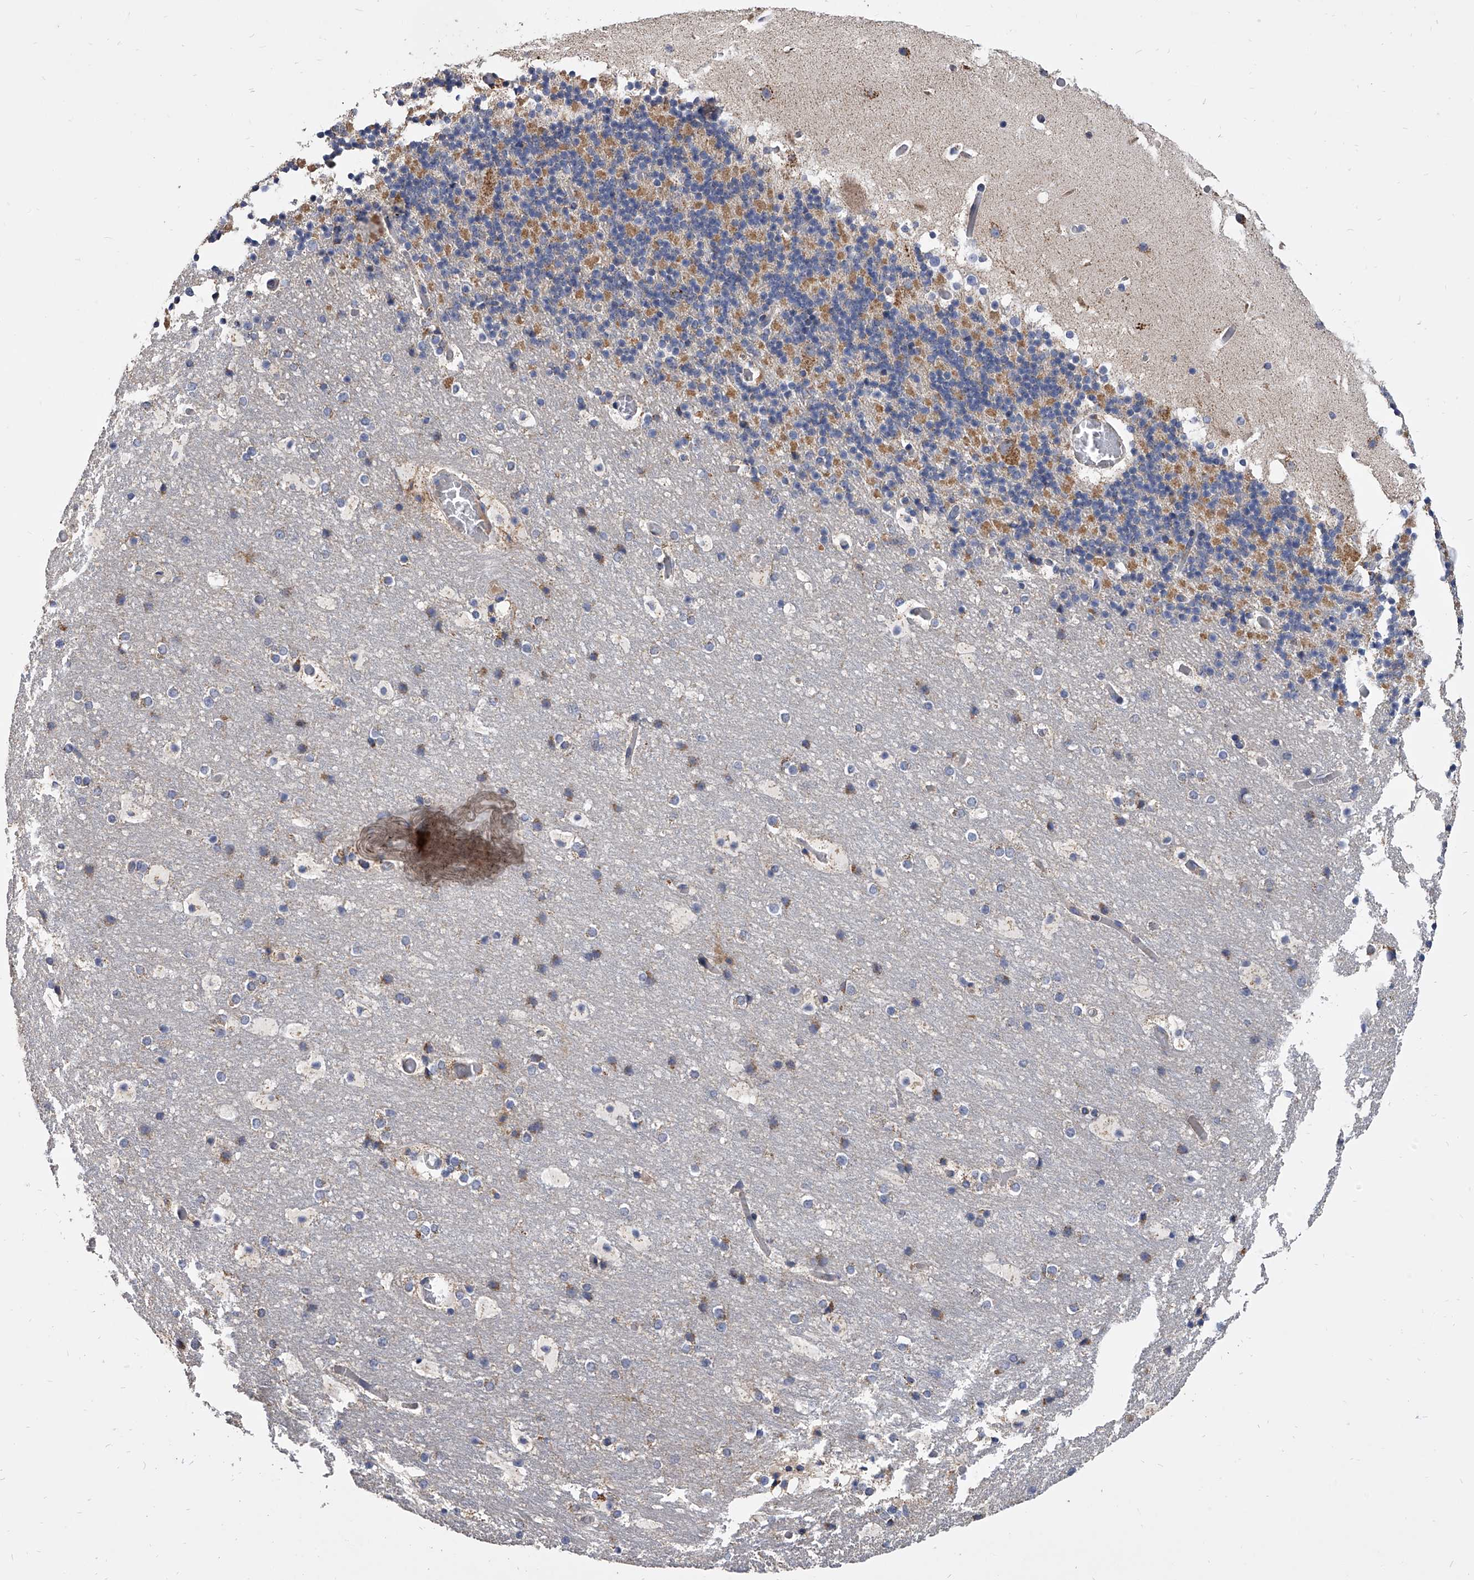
{"staining": {"intensity": "moderate", "quantity": "<25%", "location": "cytoplasmic/membranous"}, "tissue": "cerebellum", "cell_type": "Cells in granular layer", "image_type": "normal", "snomed": [{"axis": "morphology", "description": "Normal tissue, NOS"}, {"axis": "topography", "description": "Cerebellum"}], "caption": "Benign cerebellum was stained to show a protein in brown. There is low levels of moderate cytoplasmic/membranous staining in about <25% of cells in granular layer.", "gene": "MRPL28", "patient": {"sex": "male", "age": 57}}